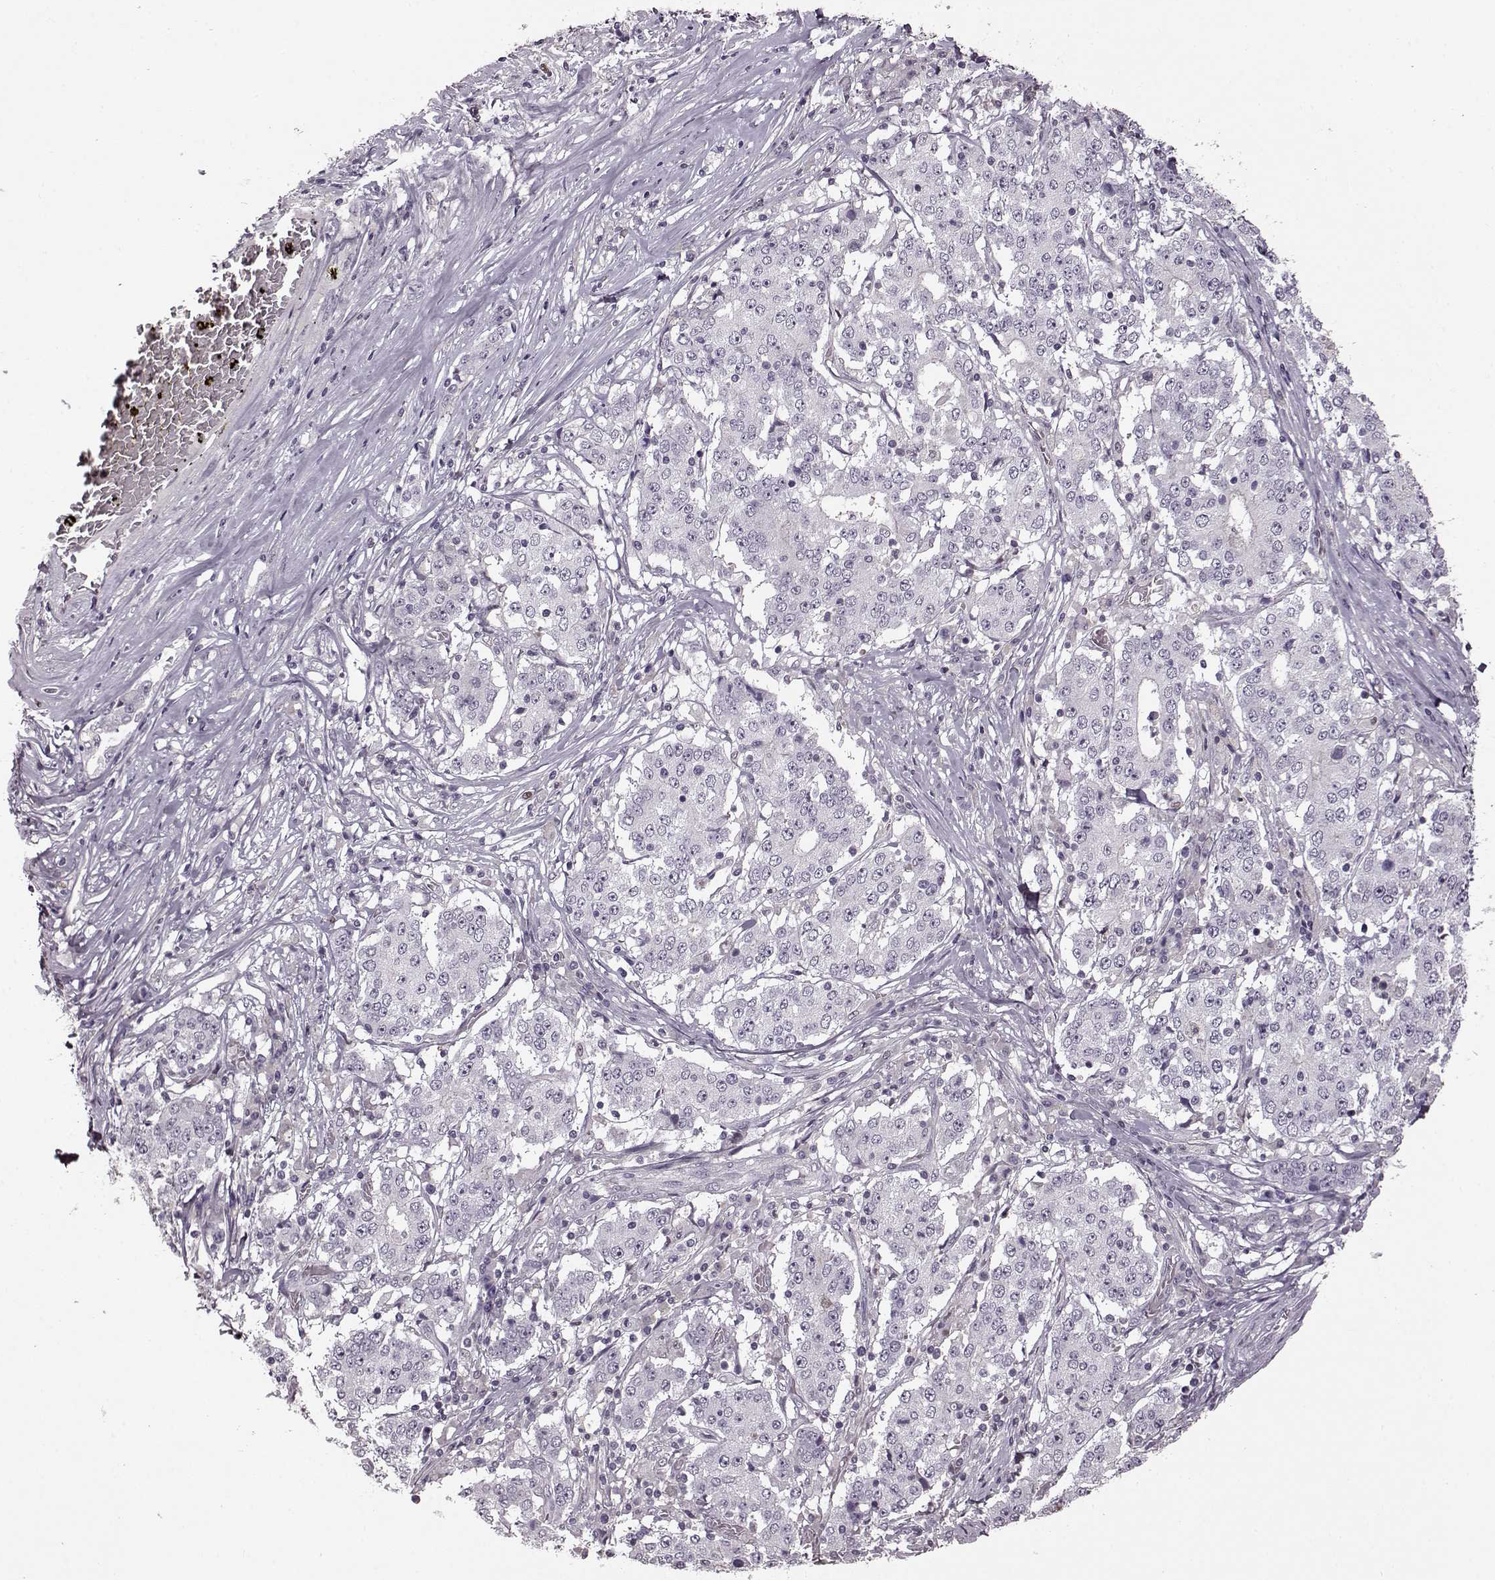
{"staining": {"intensity": "negative", "quantity": "none", "location": "none"}, "tissue": "stomach cancer", "cell_type": "Tumor cells", "image_type": "cancer", "snomed": [{"axis": "morphology", "description": "Adenocarcinoma, NOS"}, {"axis": "topography", "description": "Stomach"}], "caption": "An image of human adenocarcinoma (stomach) is negative for staining in tumor cells.", "gene": "CNGA3", "patient": {"sex": "male", "age": 59}}